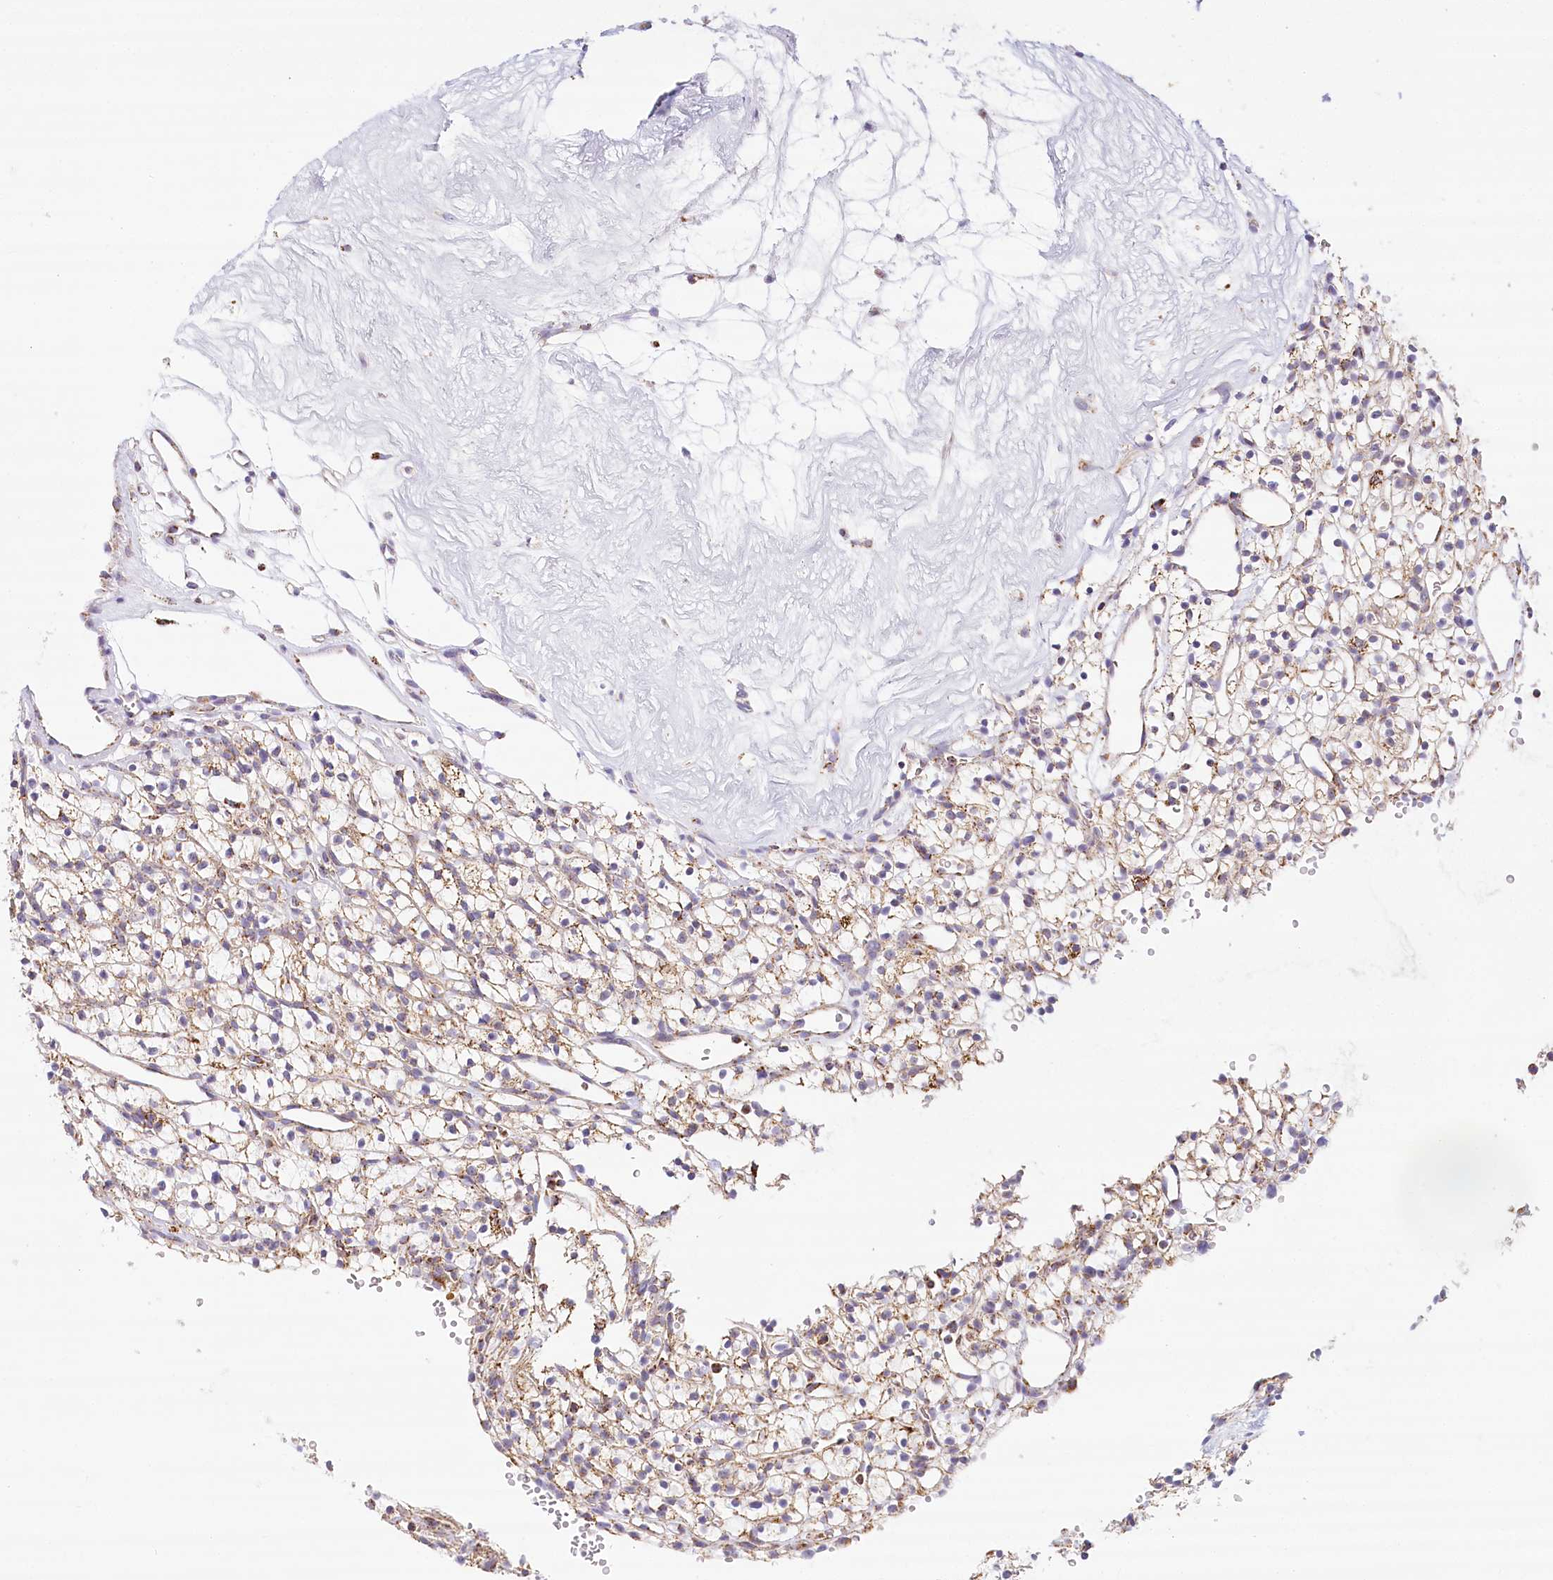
{"staining": {"intensity": "moderate", "quantity": ">75%", "location": "cytoplasmic/membranous"}, "tissue": "renal cancer", "cell_type": "Tumor cells", "image_type": "cancer", "snomed": [{"axis": "morphology", "description": "Adenocarcinoma, NOS"}, {"axis": "topography", "description": "Kidney"}], "caption": "Immunohistochemical staining of human renal cancer demonstrates moderate cytoplasmic/membranous protein expression in about >75% of tumor cells.", "gene": "LSS", "patient": {"sex": "female", "age": 57}}